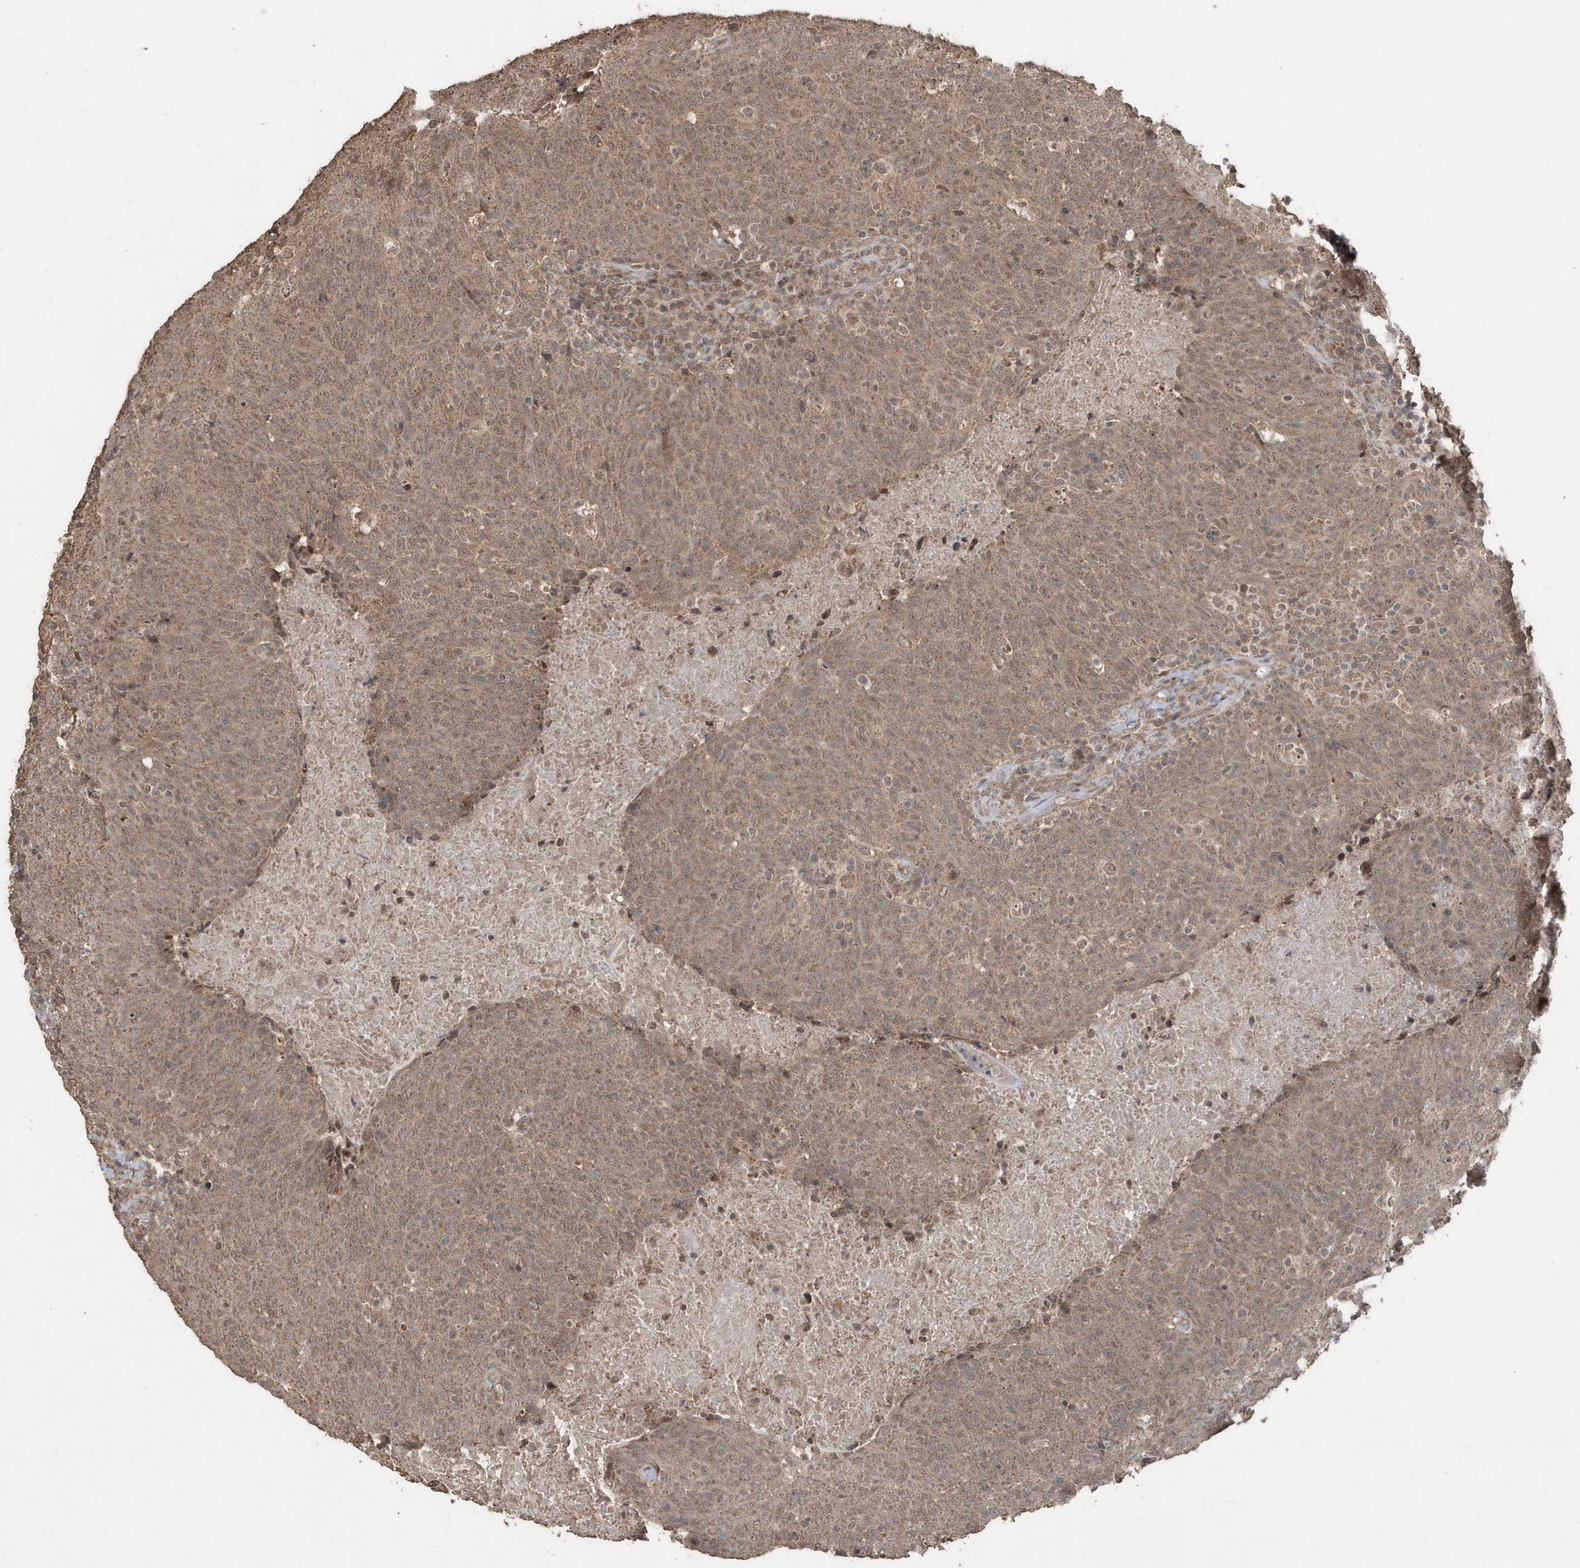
{"staining": {"intensity": "moderate", "quantity": ">75%", "location": "cytoplasmic/membranous,nuclear"}, "tissue": "head and neck cancer", "cell_type": "Tumor cells", "image_type": "cancer", "snomed": [{"axis": "morphology", "description": "Squamous cell carcinoma, NOS"}, {"axis": "morphology", "description": "Squamous cell carcinoma, metastatic, NOS"}, {"axis": "topography", "description": "Lymph node"}, {"axis": "topography", "description": "Head-Neck"}], "caption": "Human head and neck cancer (metastatic squamous cell carcinoma) stained with a protein marker displays moderate staining in tumor cells.", "gene": "PAXBP1", "patient": {"sex": "male", "age": 62}}